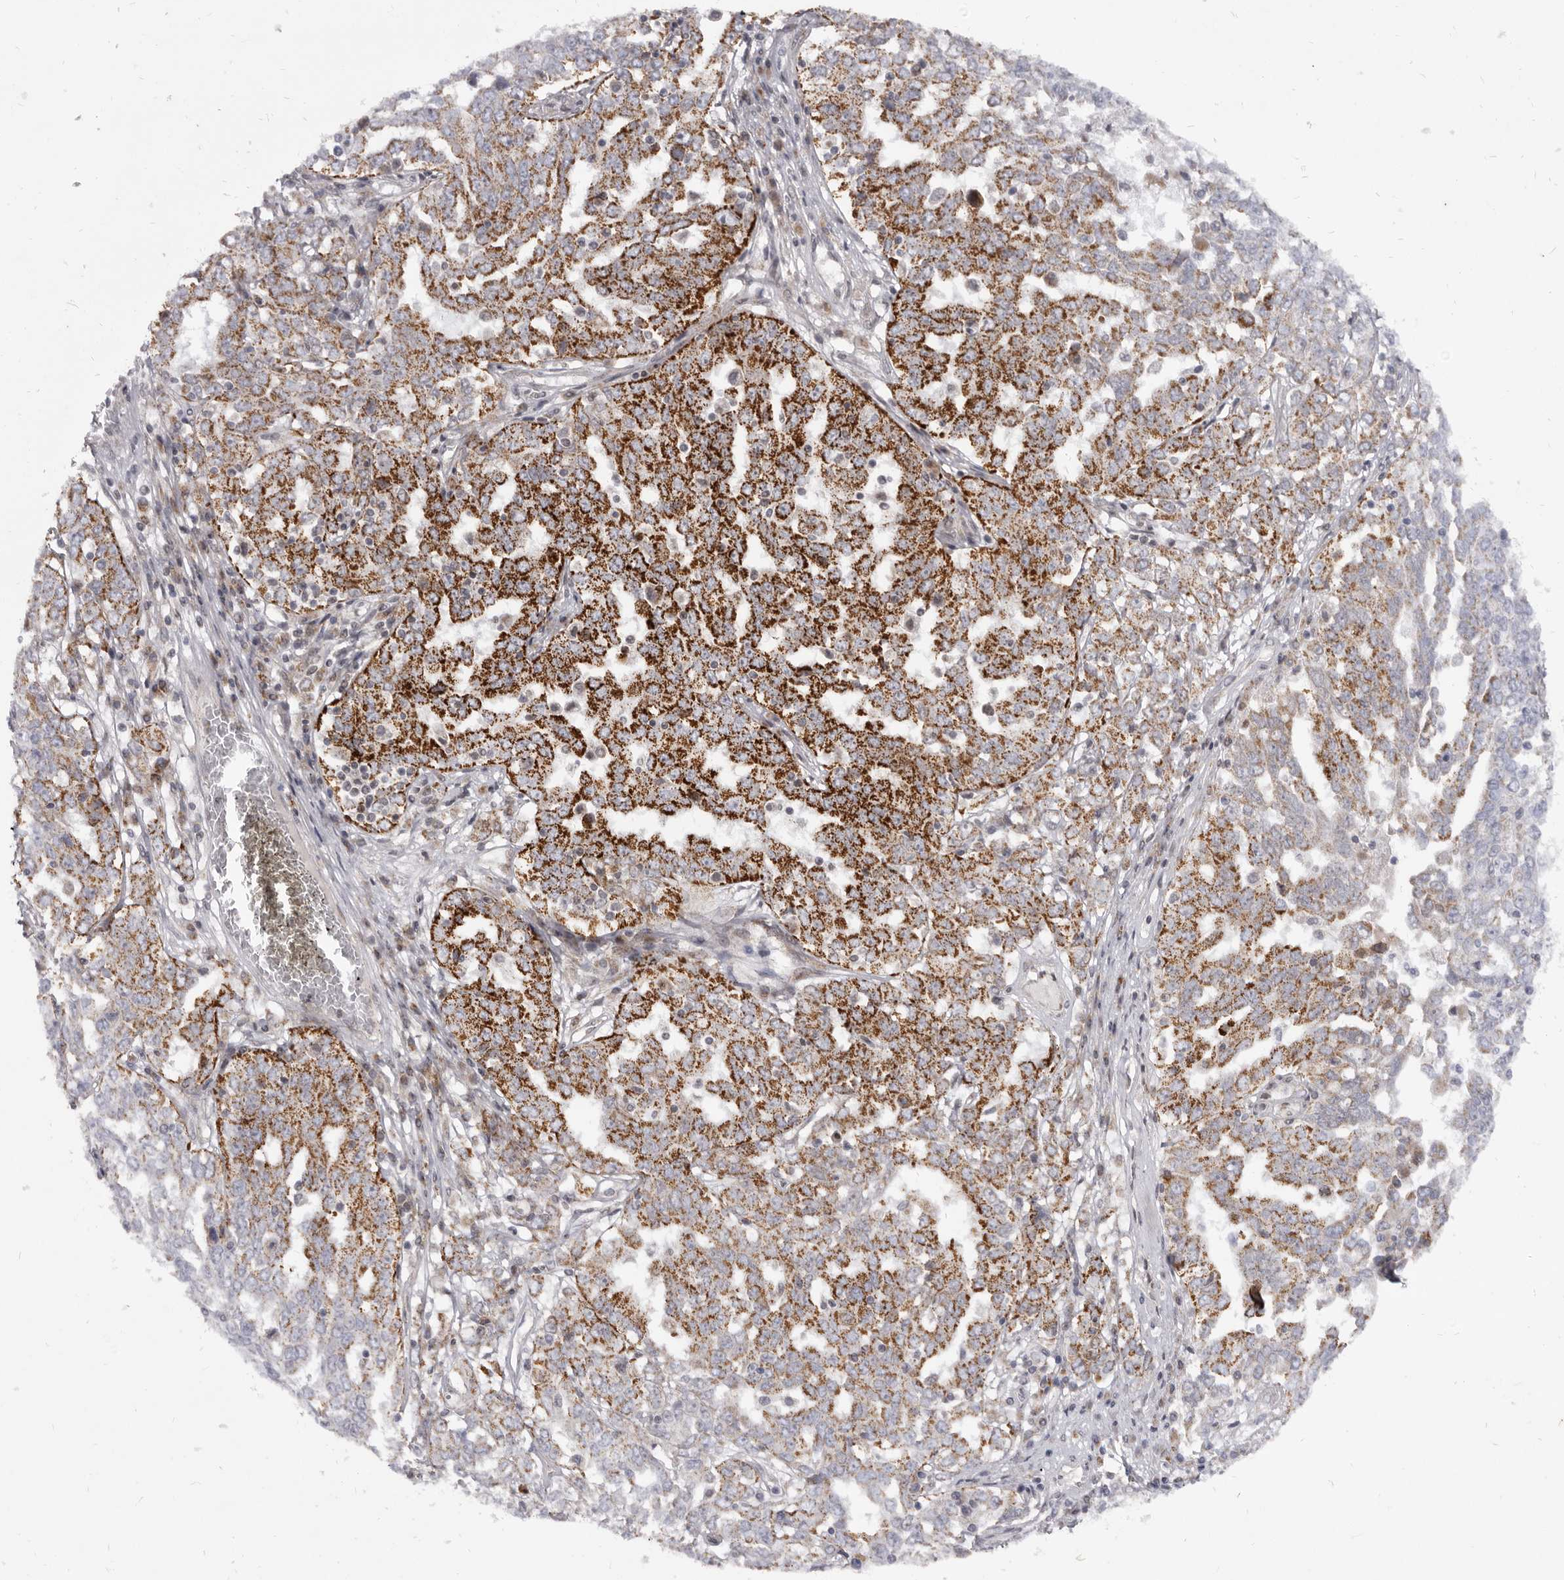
{"staining": {"intensity": "strong", "quantity": "25%-75%", "location": "cytoplasmic/membranous"}, "tissue": "ovarian cancer", "cell_type": "Tumor cells", "image_type": "cancer", "snomed": [{"axis": "morphology", "description": "Carcinoma, endometroid"}, {"axis": "topography", "description": "Ovary"}], "caption": "Protein expression analysis of endometroid carcinoma (ovarian) exhibits strong cytoplasmic/membranous positivity in approximately 25%-75% of tumor cells. (brown staining indicates protein expression, while blue staining denotes nuclei).", "gene": "THUMPD1", "patient": {"sex": "female", "age": 62}}